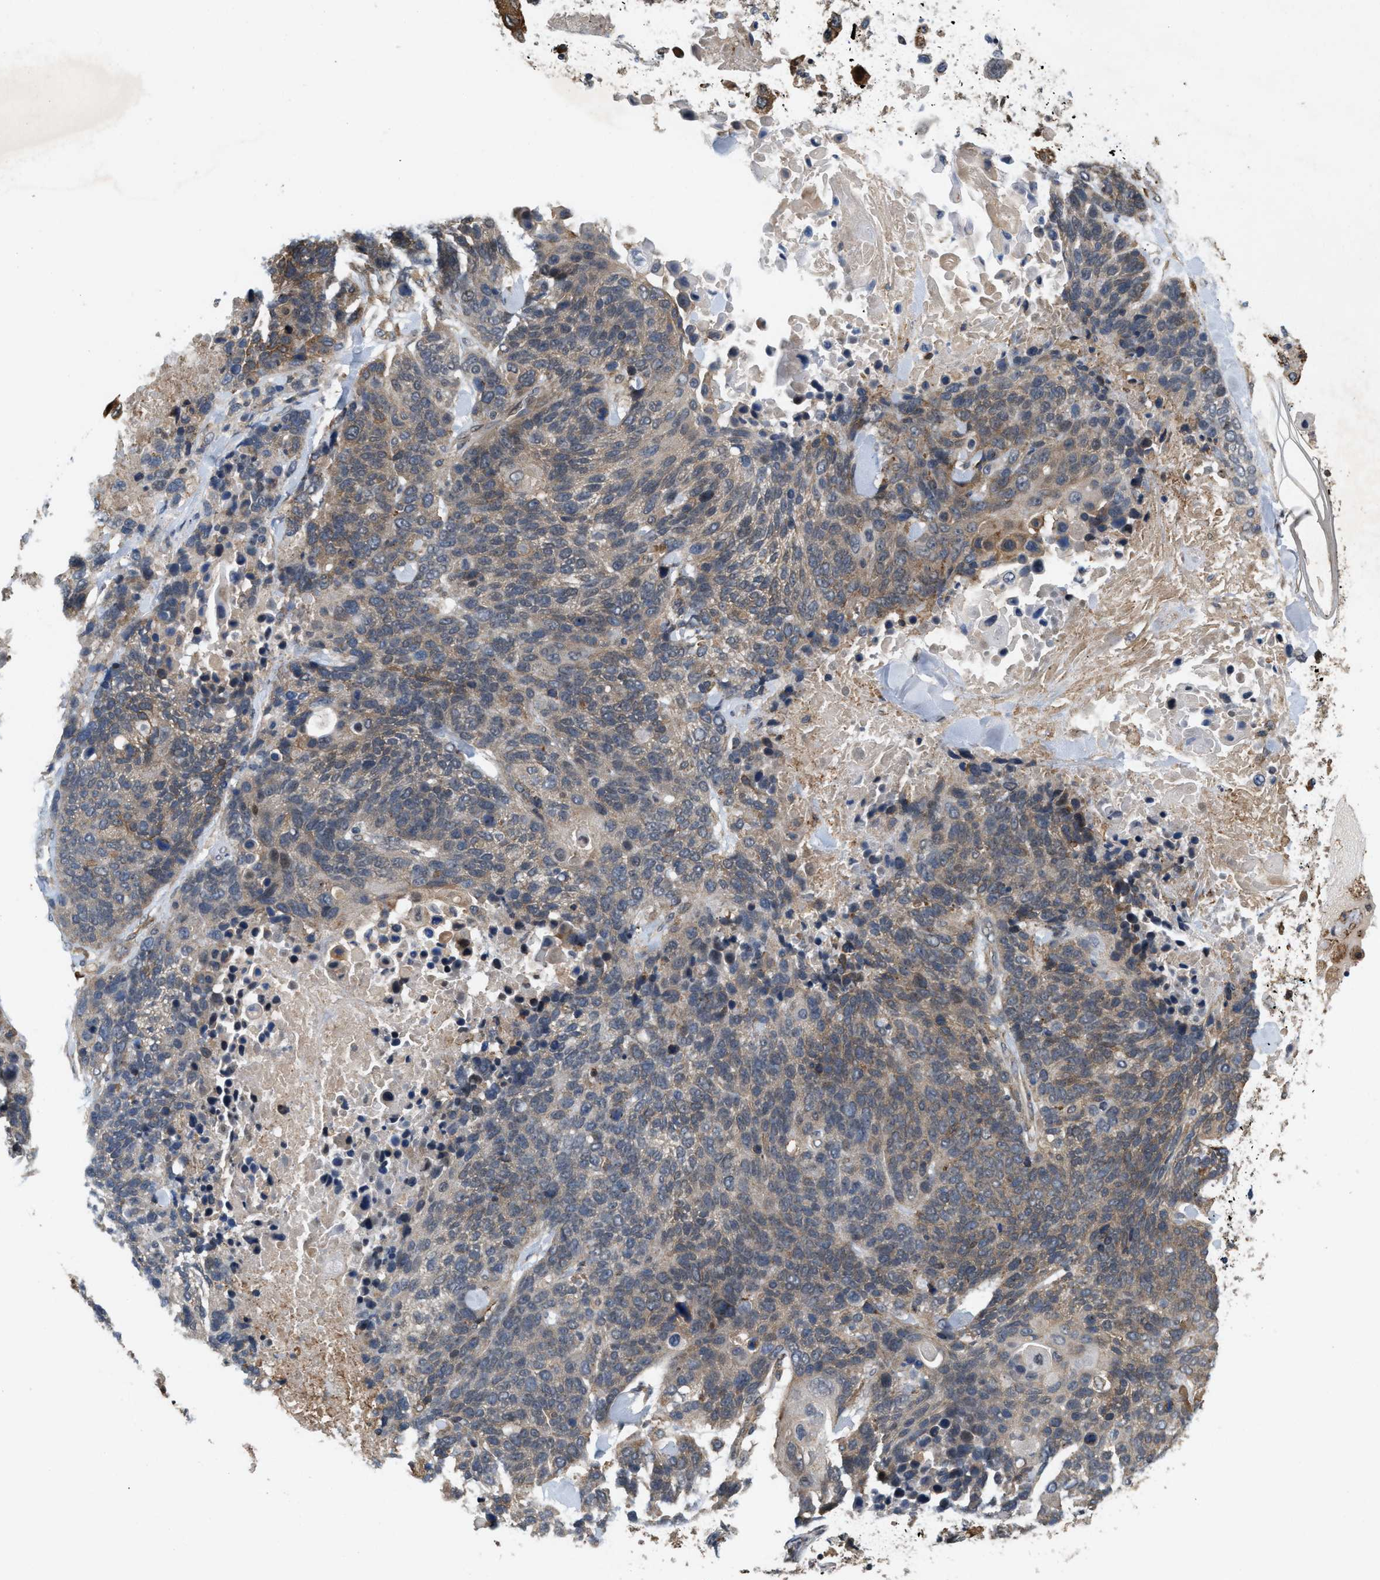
{"staining": {"intensity": "weak", "quantity": "25%-75%", "location": "cytoplasmic/membranous"}, "tissue": "lung cancer", "cell_type": "Tumor cells", "image_type": "cancer", "snomed": [{"axis": "morphology", "description": "Squamous cell carcinoma, NOS"}, {"axis": "topography", "description": "Lung"}], "caption": "Lung cancer tissue demonstrates weak cytoplasmic/membranous expression in about 25%-75% of tumor cells The staining was performed using DAB, with brown indicating positive protein expression. Nuclei are stained blue with hematoxylin.", "gene": "MFSD6", "patient": {"sex": "male", "age": 65}}